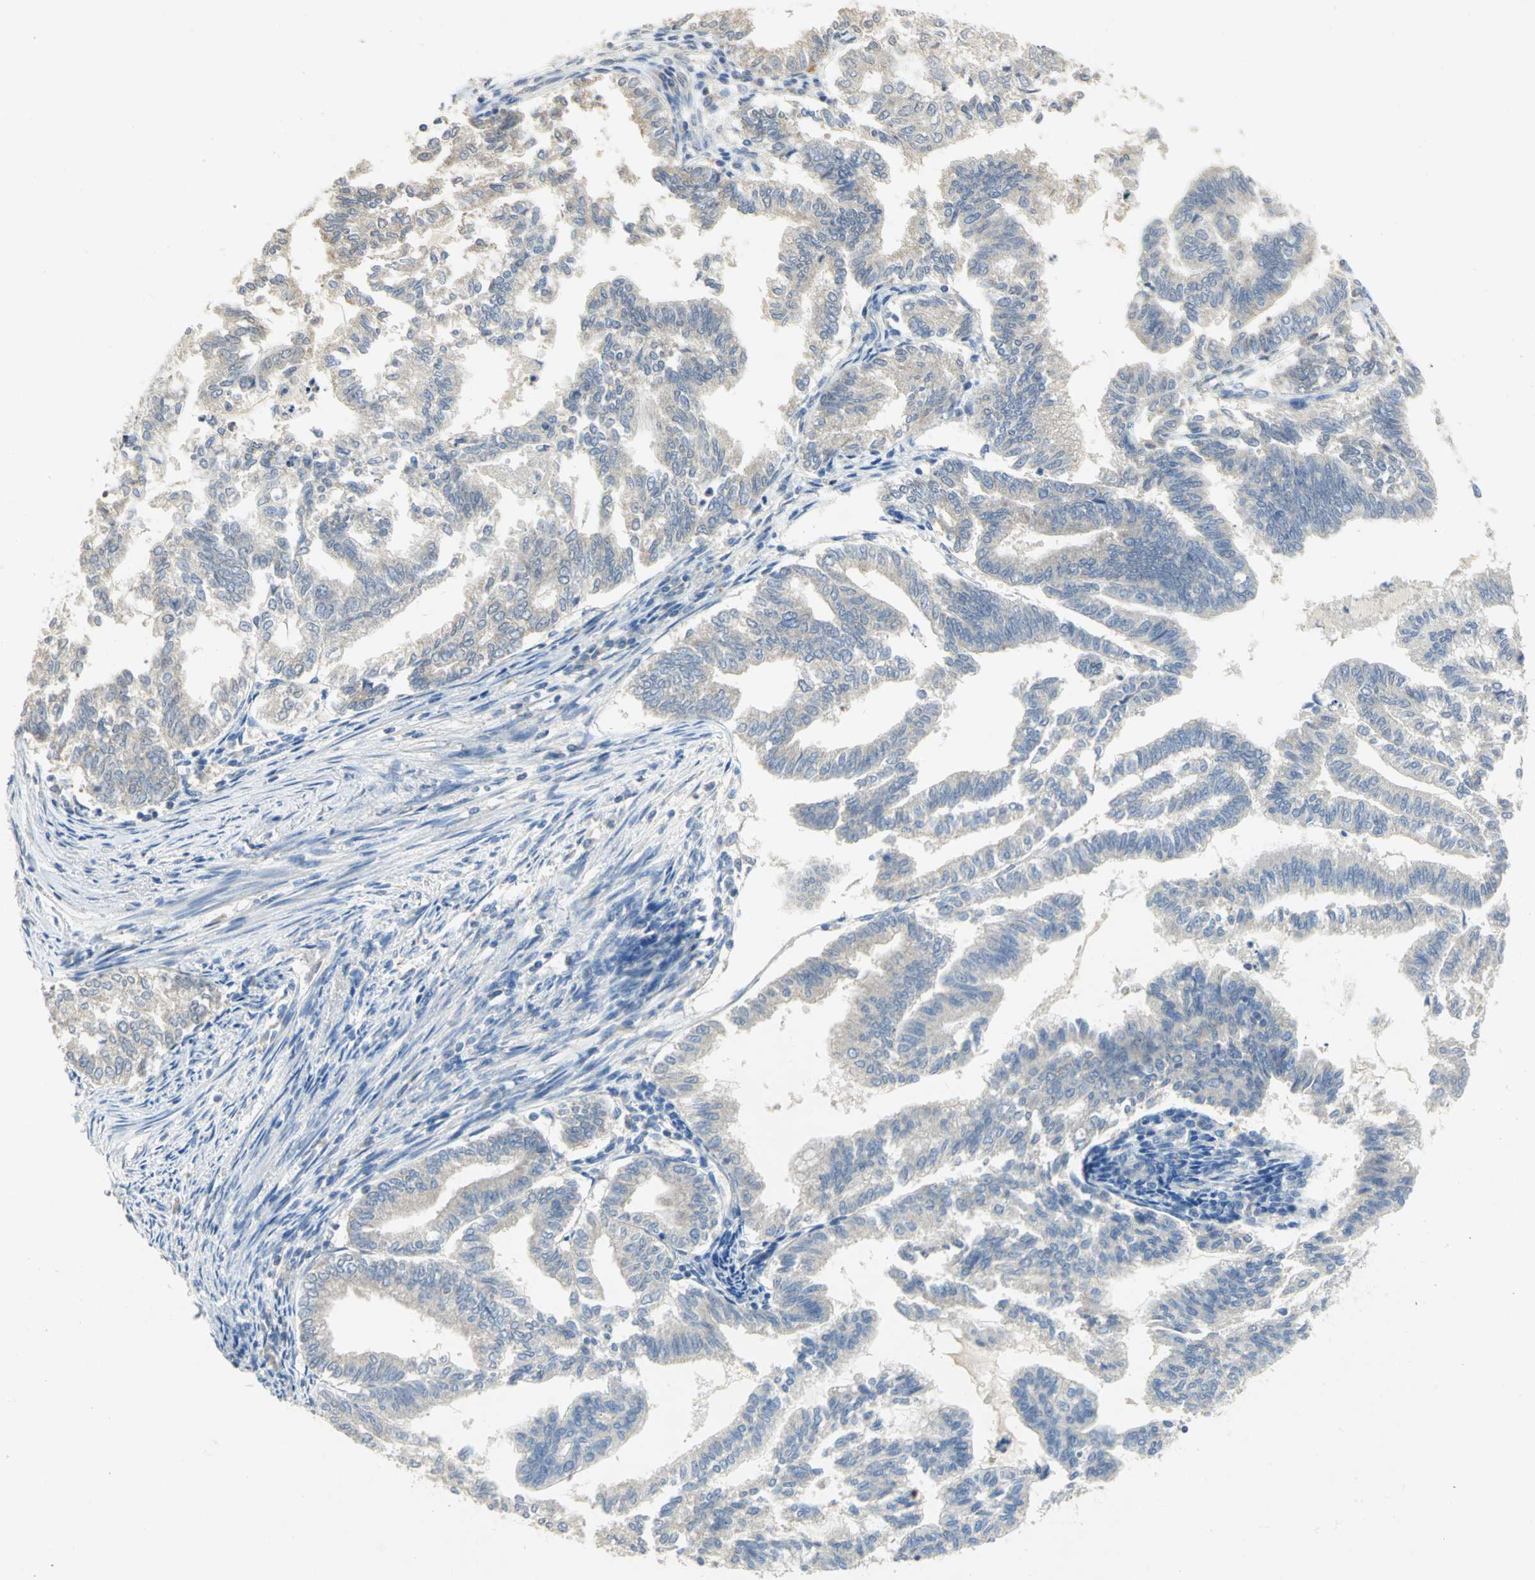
{"staining": {"intensity": "negative", "quantity": "none", "location": "none"}, "tissue": "endometrial cancer", "cell_type": "Tumor cells", "image_type": "cancer", "snomed": [{"axis": "morphology", "description": "Adenocarcinoma, NOS"}, {"axis": "topography", "description": "Endometrium"}], "caption": "Immunohistochemical staining of human endometrial cancer (adenocarcinoma) exhibits no significant expression in tumor cells.", "gene": "PPIA", "patient": {"sex": "female", "age": 79}}